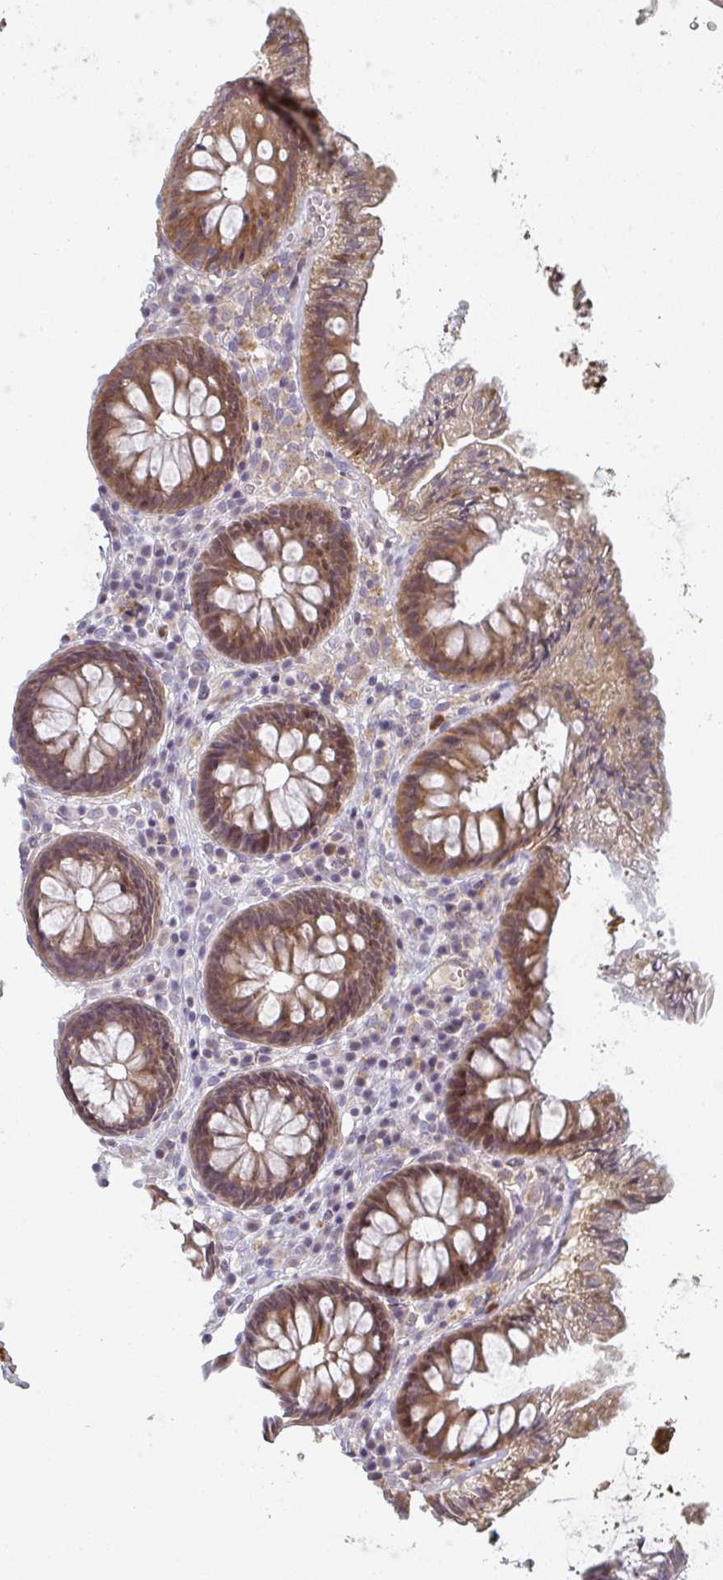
{"staining": {"intensity": "negative", "quantity": "none", "location": "none"}, "tissue": "colon", "cell_type": "Endothelial cells", "image_type": "normal", "snomed": [{"axis": "morphology", "description": "Normal tissue, NOS"}, {"axis": "topography", "description": "Colon"}, {"axis": "topography", "description": "Peripheral nerve tissue"}], "caption": "Immunohistochemical staining of normal colon demonstrates no significant expression in endothelial cells.", "gene": "A1CF", "patient": {"sex": "male", "age": 84}}